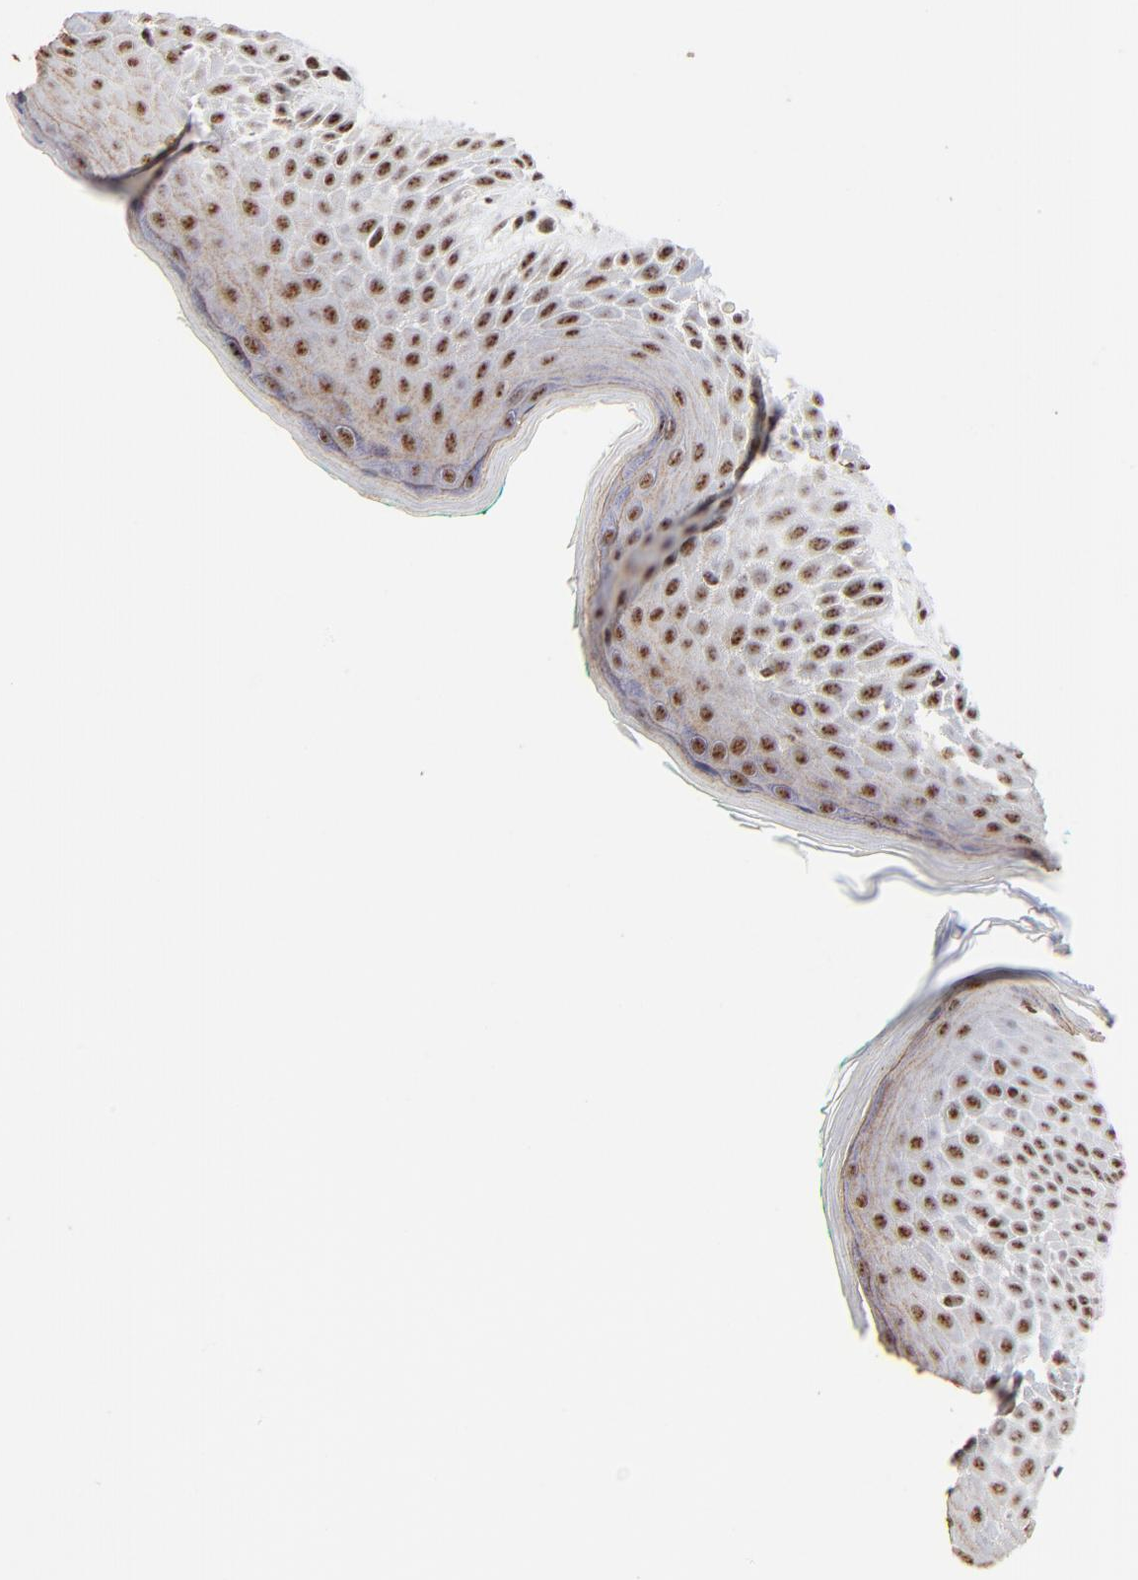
{"staining": {"intensity": "moderate", "quantity": ">75%", "location": "nuclear"}, "tissue": "skin", "cell_type": "Epidermal cells", "image_type": "normal", "snomed": [{"axis": "morphology", "description": "Normal tissue, NOS"}, {"axis": "topography", "description": "Anal"}], "caption": "The histopathology image shows immunohistochemical staining of benign skin. There is moderate nuclear positivity is appreciated in about >75% of epidermal cells.", "gene": "MBD4", "patient": {"sex": "male", "age": 74}}